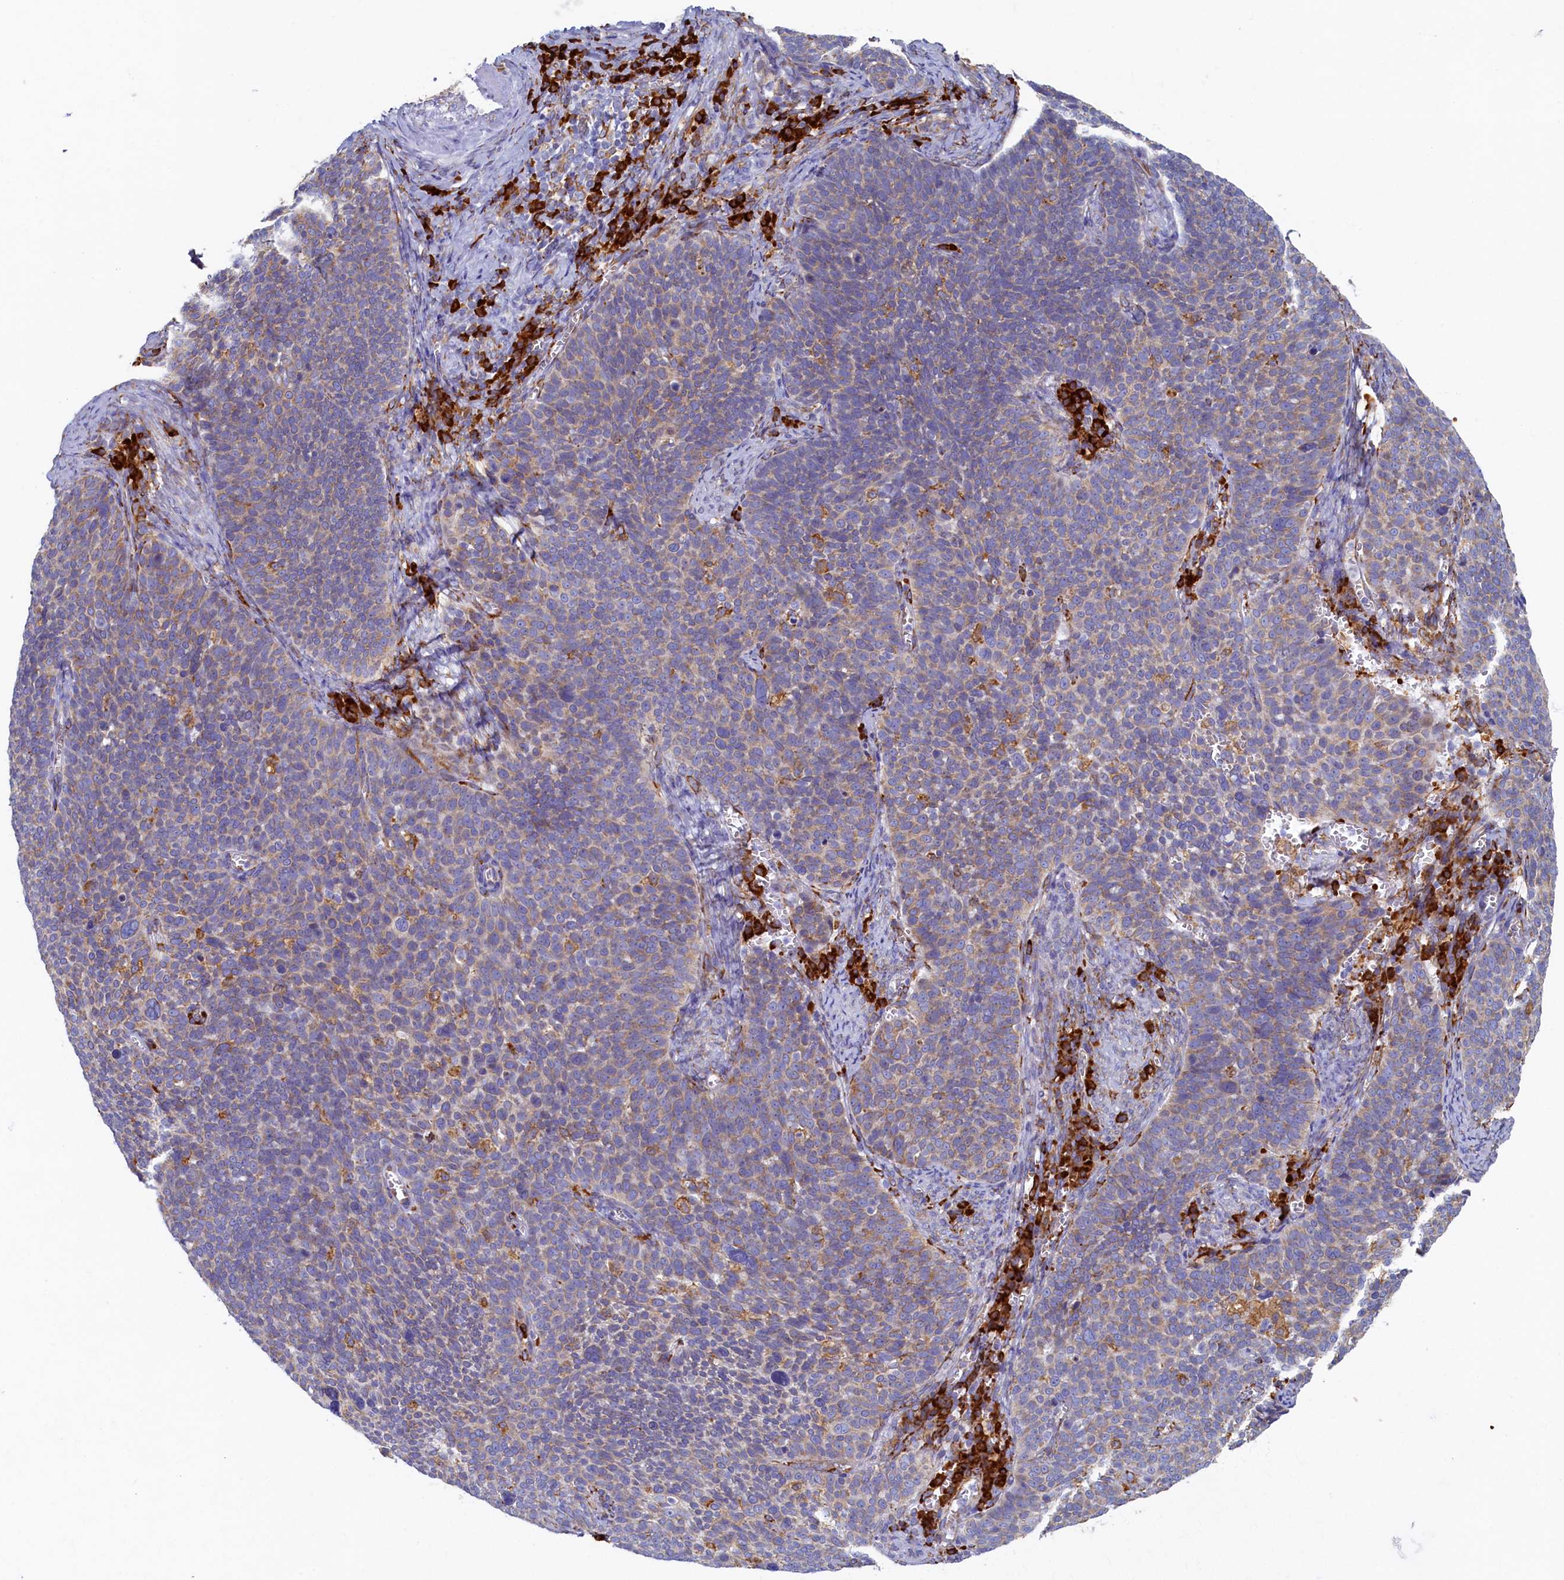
{"staining": {"intensity": "moderate", "quantity": "<25%", "location": "cytoplasmic/membranous"}, "tissue": "cervical cancer", "cell_type": "Tumor cells", "image_type": "cancer", "snomed": [{"axis": "morphology", "description": "Normal tissue, NOS"}, {"axis": "morphology", "description": "Squamous cell carcinoma, NOS"}, {"axis": "topography", "description": "Cervix"}], "caption": "Squamous cell carcinoma (cervical) was stained to show a protein in brown. There is low levels of moderate cytoplasmic/membranous positivity in approximately <25% of tumor cells.", "gene": "TMEM18", "patient": {"sex": "female", "age": 39}}